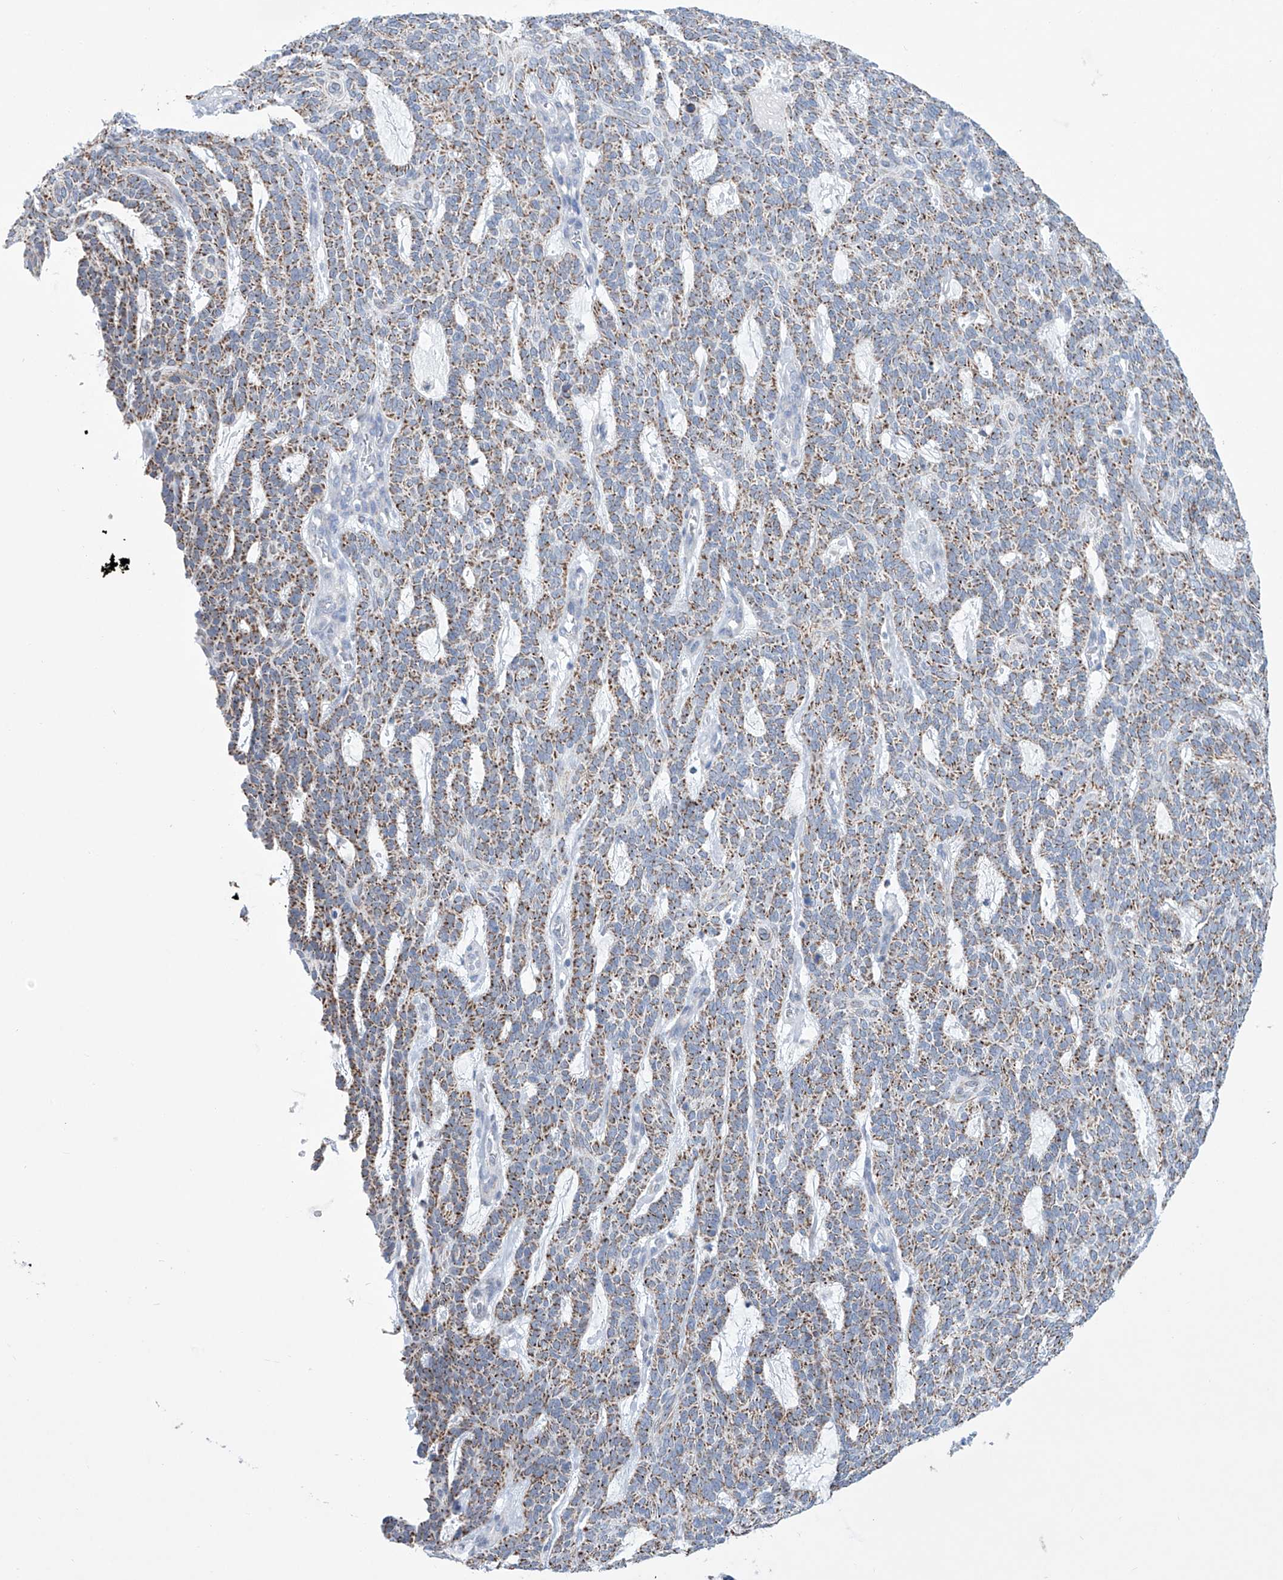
{"staining": {"intensity": "moderate", "quantity": ">75%", "location": "cytoplasmic/membranous"}, "tissue": "skin cancer", "cell_type": "Tumor cells", "image_type": "cancer", "snomed": [{"axis": "morphology", "description": "Squamous cell carcinoma, NOS"}, {"axis": "topography", "description": "Skin"}], "caption": "Immunohistochemical staining of human squamous cell carcinoma (skin) displays medium levels of moderate cytoplasmic/membranous protein positivity in approximately >75% of tumor cells.", "gene": "ALDH6A1", "patient": {"sex": "female", "age": 90}}